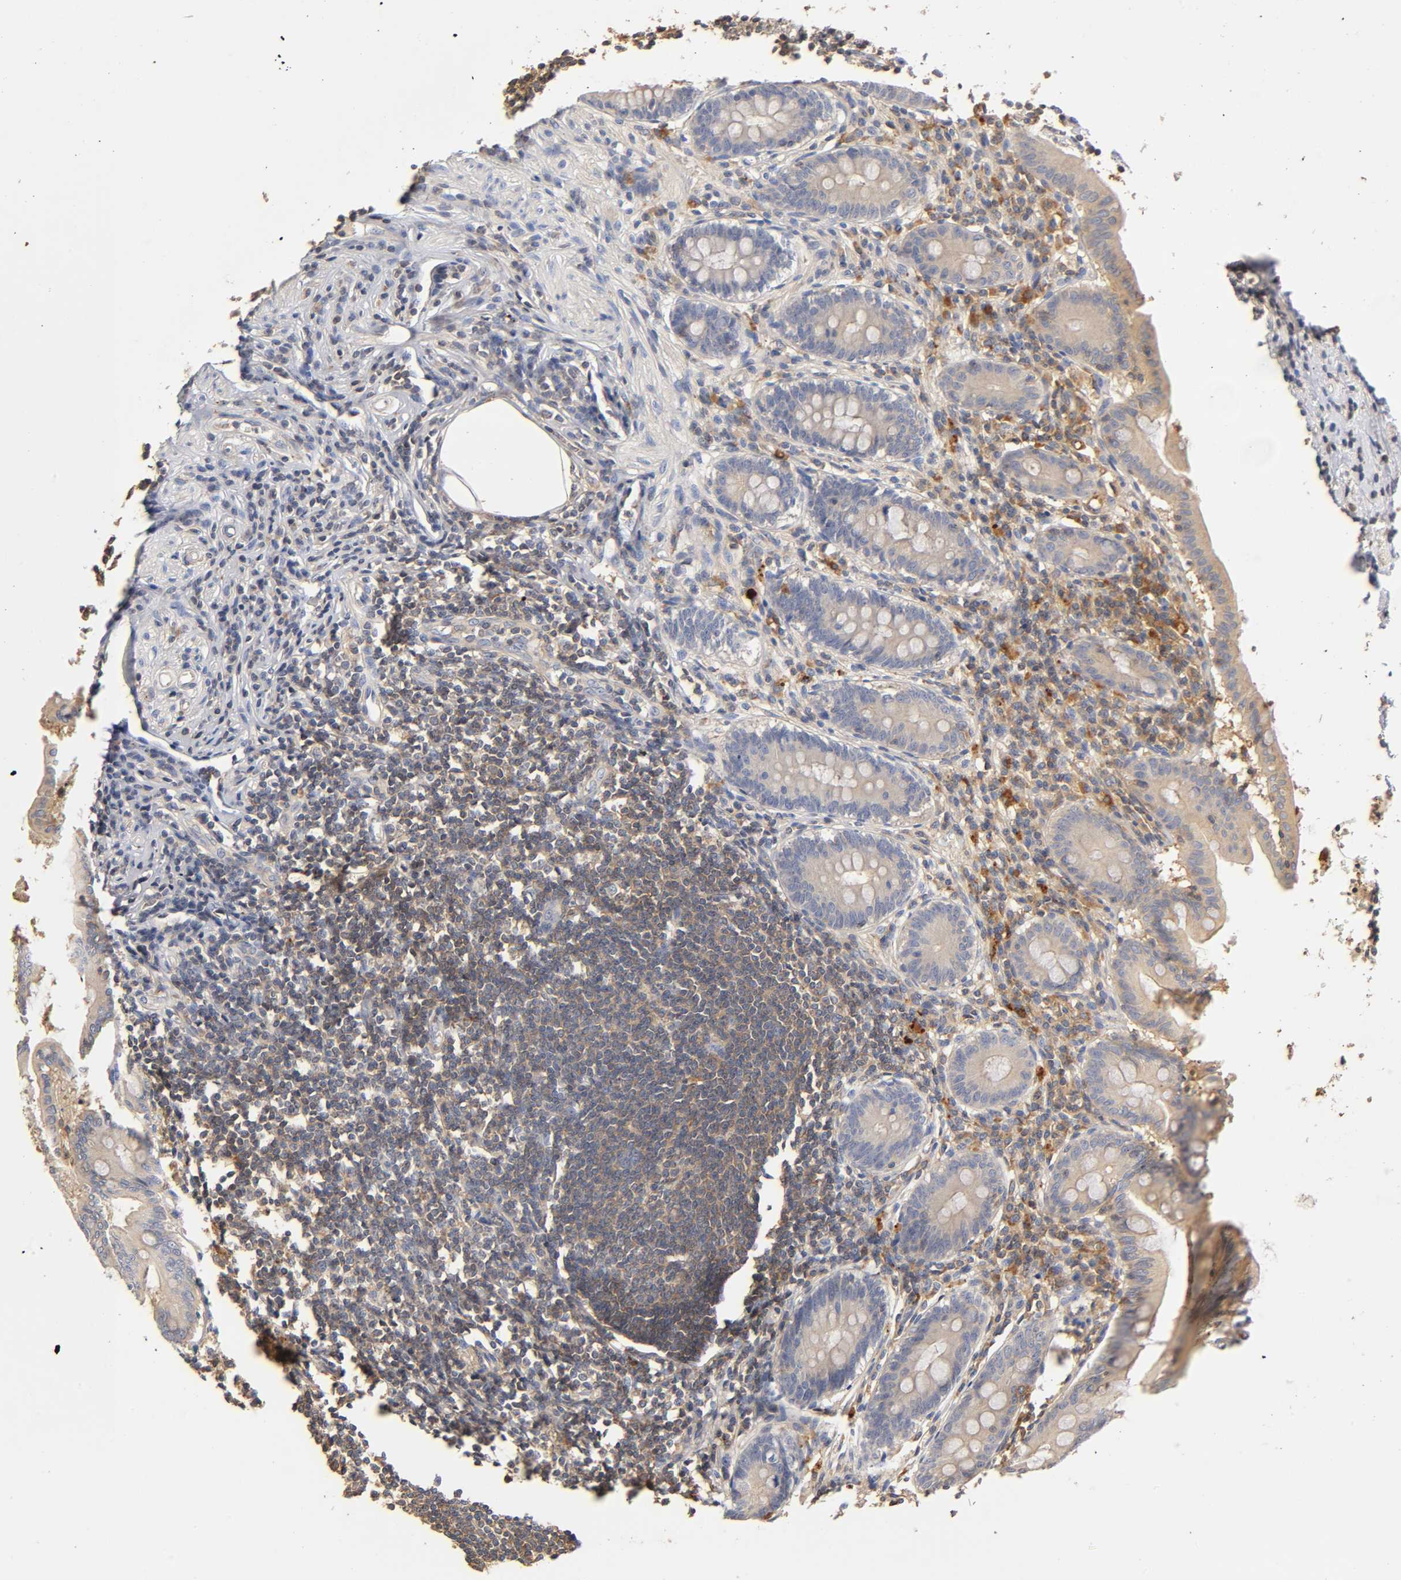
{"staining": {"intensity": "weak", "quantity": ">75%", "location": "cytoplasmic/membranous"}, "tissue": "appendix", "cell_type": "Glandular cells", "image_type": "normal", "snomed": [{"axis": "morphology", "description": "Normal tissue, NOS"}, {"axis": "topography", "description": "Appendix"}], "caption": "Immunohistochemistry of normal appendix exhibits low levels of weak cytoplasmic/membranous expression in approximately >75% of glandular cells. The protein of interest is stained brown, and the nuclei are stained in blue (DAB (3,3'-diaminobenzidine) IHC with brightfield microscopy, high magnification).", "gene": "RHOA", "patient": {"sex": "female", "age": 50}}